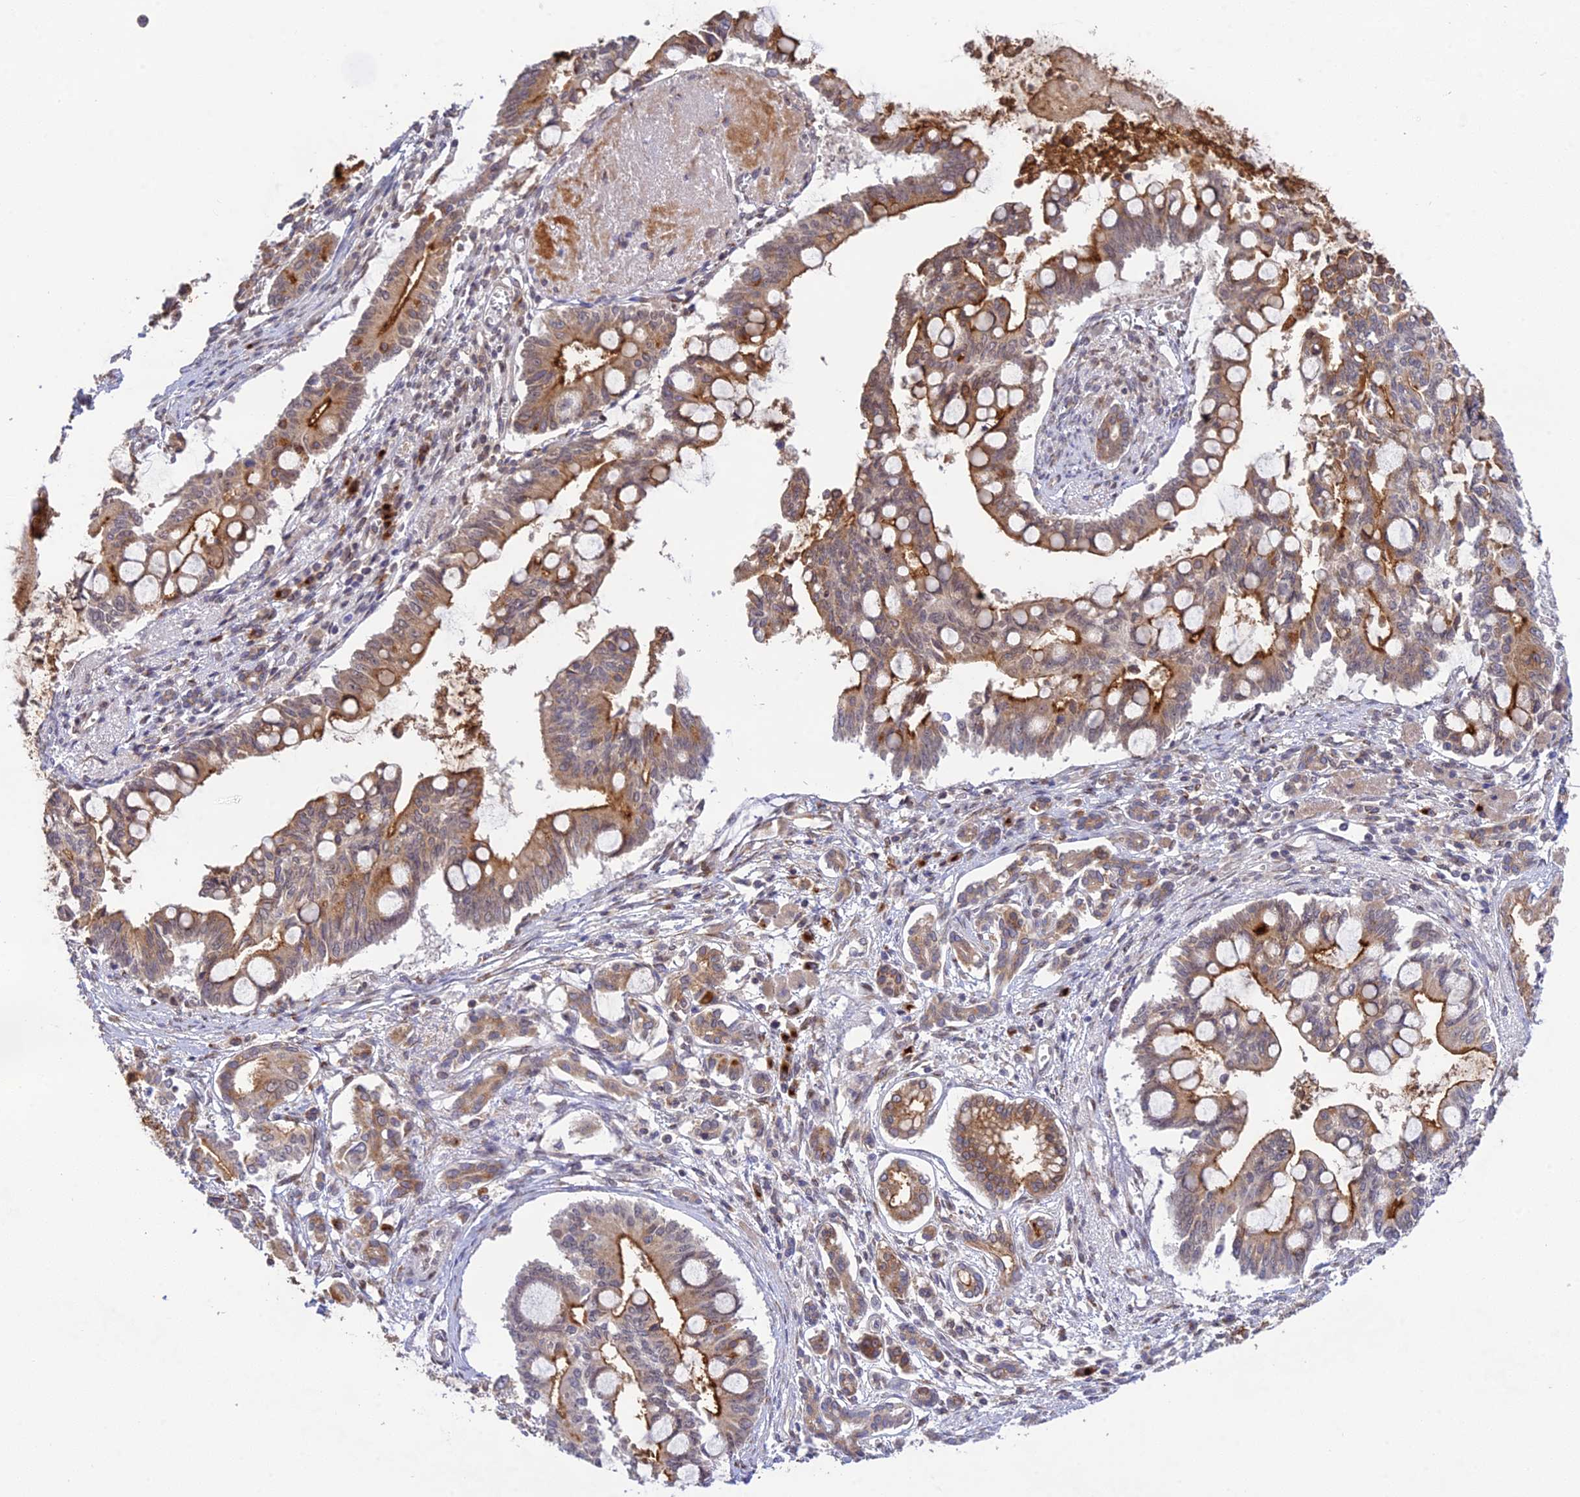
{"staining": {"intensity": "moderate", "quantity": ">75%", "location": "cytoplasmic/membranous"}, "tissue": "pancreatic cancer", "cell_type": "Tumor cells", "image_type": "cancer", "snomed": [{"axis": "morphology", "description": "Adenocarcinoma, NOS"}, {"axis": "topography", "description": "Pancreas"}], "caption": "DAB (3,3'-diaminobenzidine) immunohistochemical staining of pancreatic cancer (adenocarcinoma) demonstrates moderate cytoplasmic/membranous protein staining in approximately >75% of tumor cells.", "gene": "SNX17", "patient": {"sex": "male", "age": 68}}